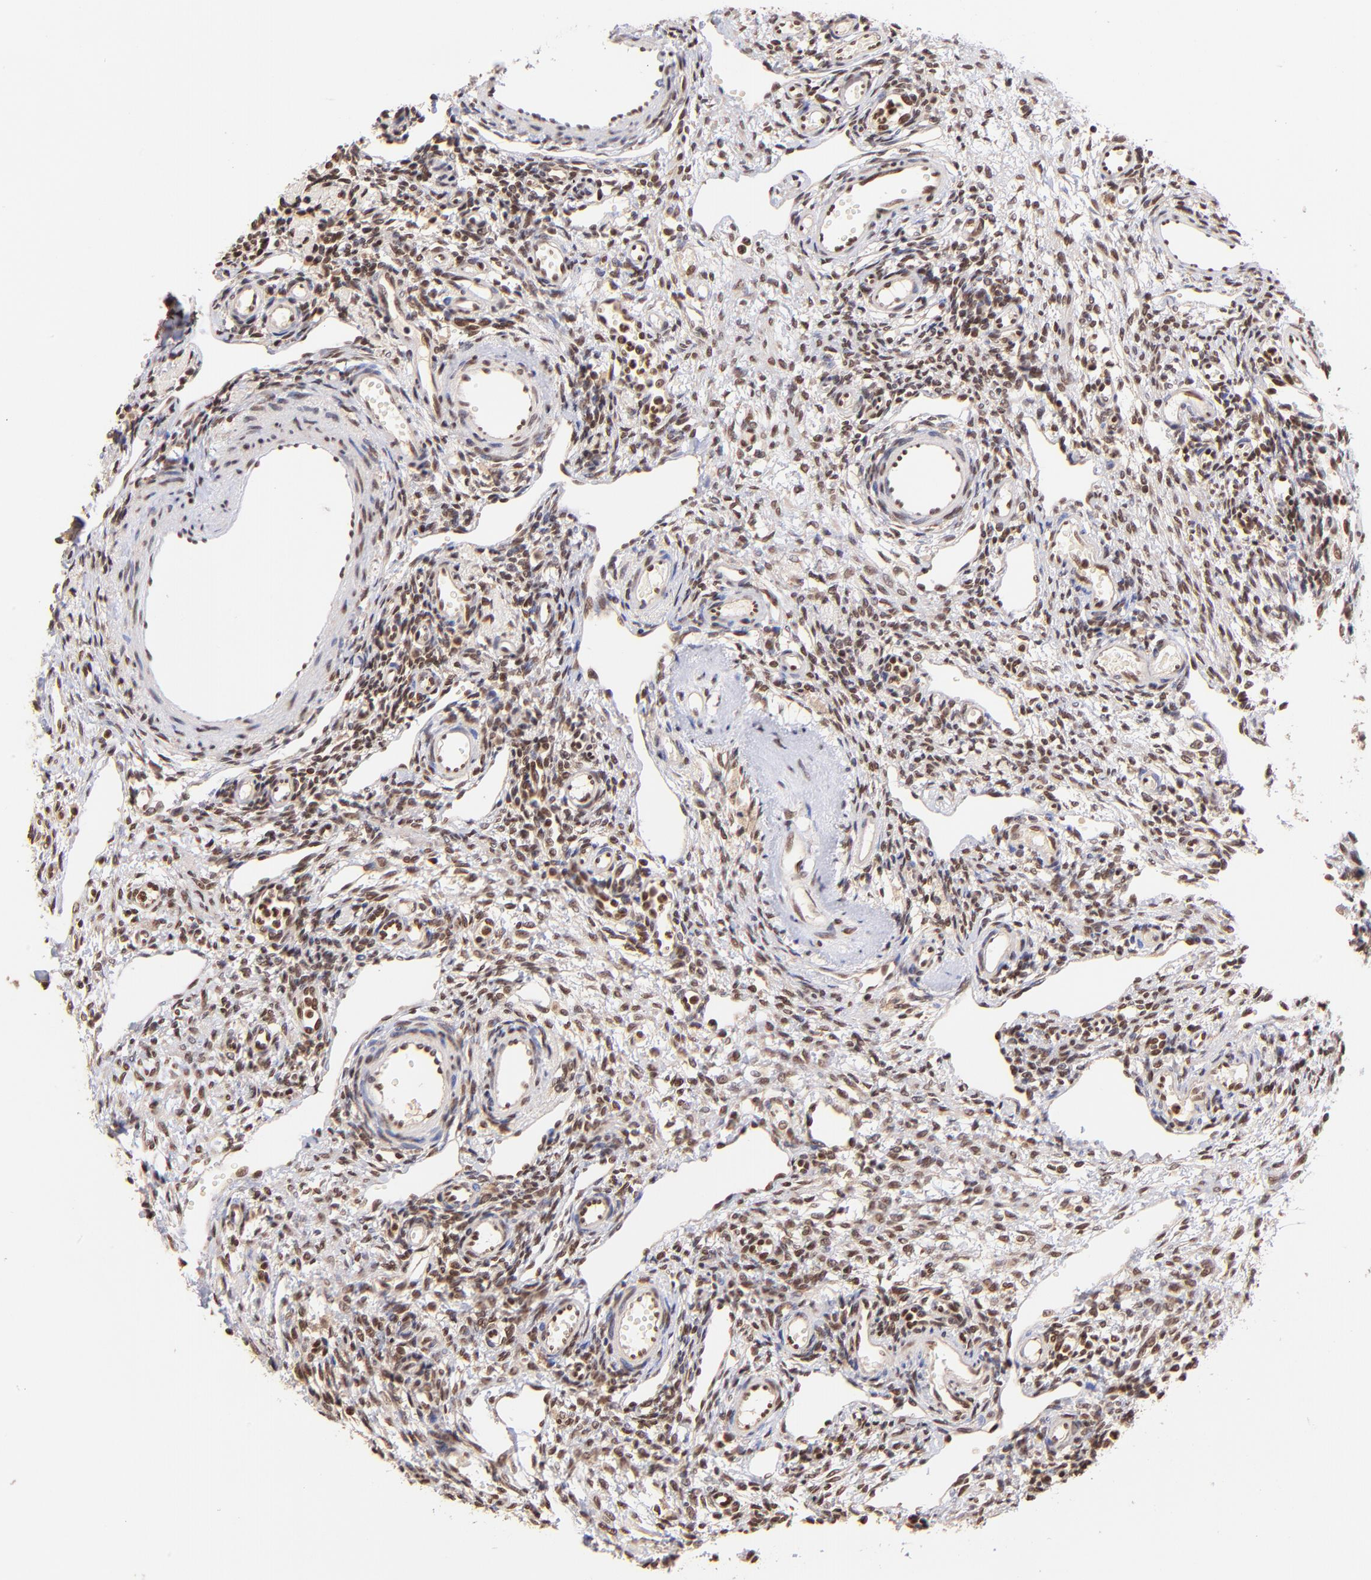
{"staining": {"intensity": "strong", "quantity": ">75%", "location": "nuclear"}, "tissue": "ovary", "cell_type": "Ovarian stroma cells", "image_type": "normal", "snomed": [{"axis": "morphology", "description": "Normal tissue, NOS"}, {"axis": "topography", "description": "Ovary"}], "caption": "Brown immunohistochemical staining in unremarkable human ovary displays strong nuclear expression in approximately >75% of ovarian stroma cells.", "gene": "WDR25", "patient": {"sex": "female", "age": 33}}